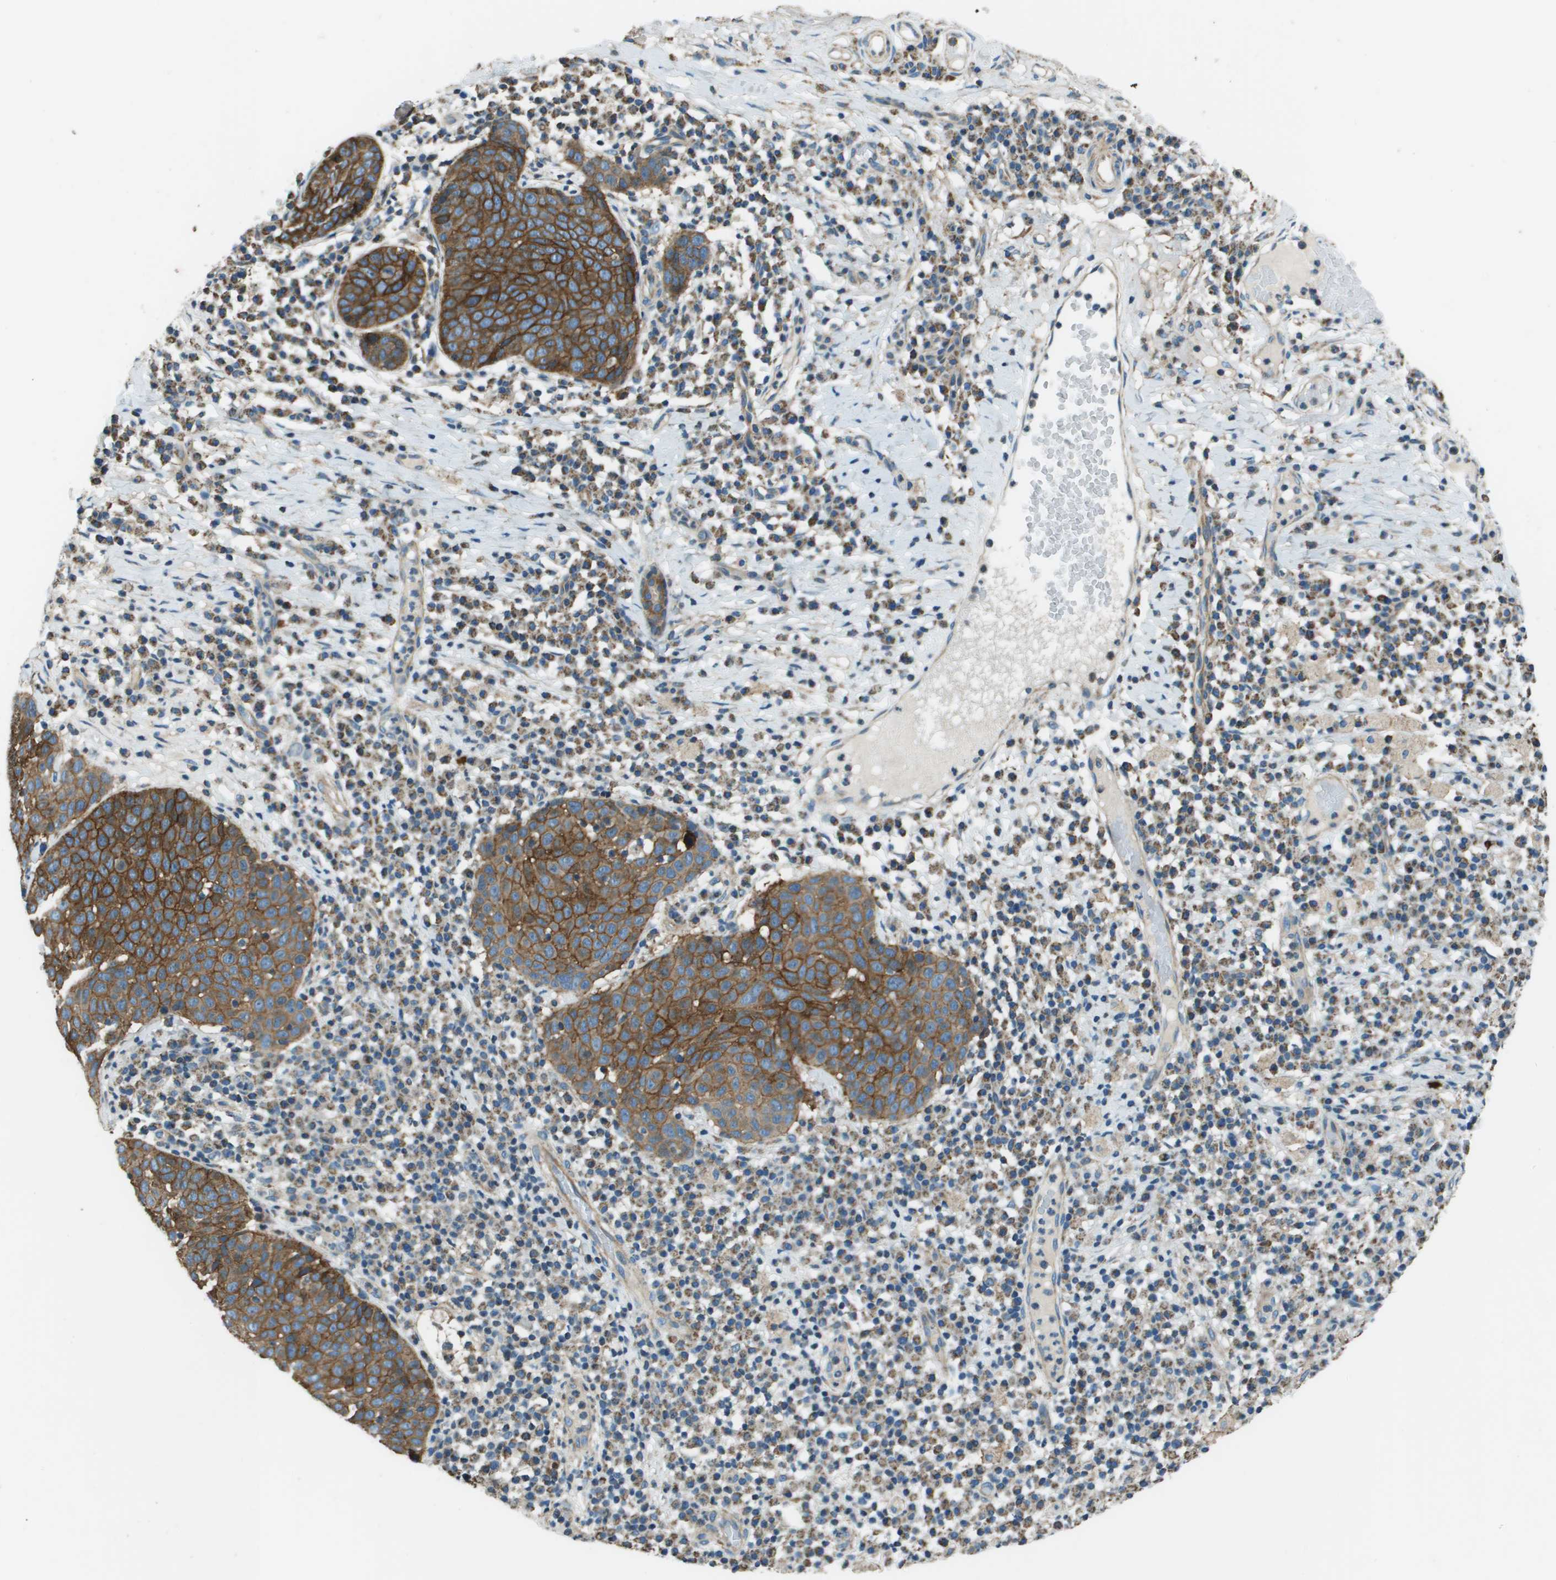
{"staining": {"intensity": "moderate", "quantity": ">75%", "location": "cytoplasmic/membranous"}, "tissue": "skin cancer", "cell_type": "Tumor cells", "image_type": "cancer", "snomed": [{"axis": "morphology", "description": "Squamous cell carcinoma in situ, NOS"}, {"axis": "morphology", "description": "Squamous cell carcinoma, NOS"}, {"axis": "topography", "description": "Skin"}], "caption": "A histopathology image of squamous cell carcinoma in situ (skin) stained for a protein shows moderate cytoplasmic/membranous brown staining in tumor cells. The protein is stained brown, and the nuclei are stained in blue (DAB IHC with brightfield microscopy, high magnification).", "gene": "TMEM51", "patient": {"sex": "male", "age": 93}}